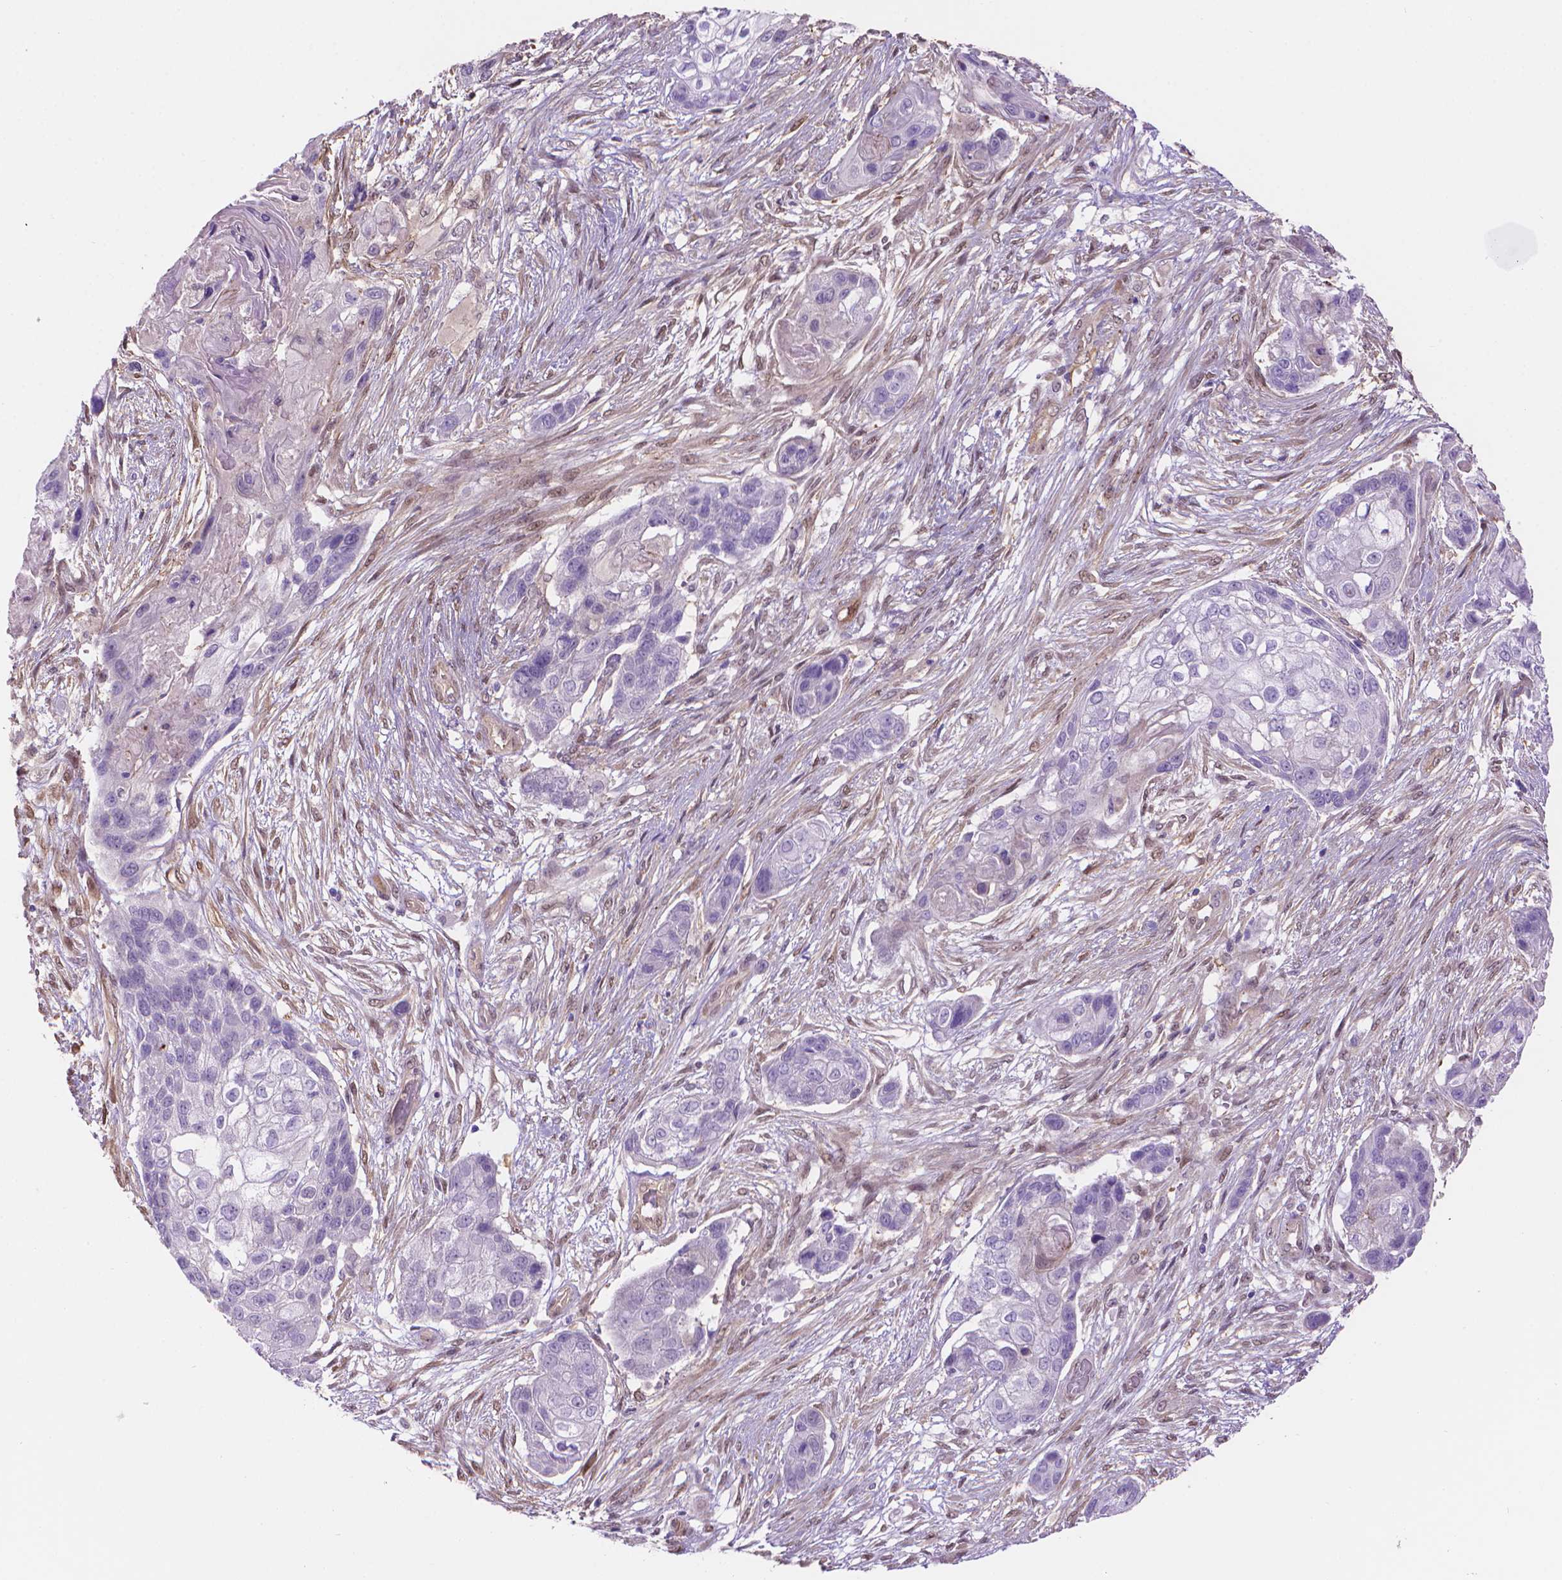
{"staining": {"intensity": "negative", "quantity": "none", "location": "none"}, "tissue": "lung cancer", "cell_type": "Tumor cells", "image_type": "cancer", "snomed": [{"axis": "morphology", "description": "Squamous cell carcinoma, NOS"}, {"axis": "topography", "description": "Lung"}], "caption": "This is a micrograph of immunohistochemistry staining of lung cancer, which shows no staining in tumor cells.", "gene": "CLIC4", "patient": {"sex": "male", "age": 69}}